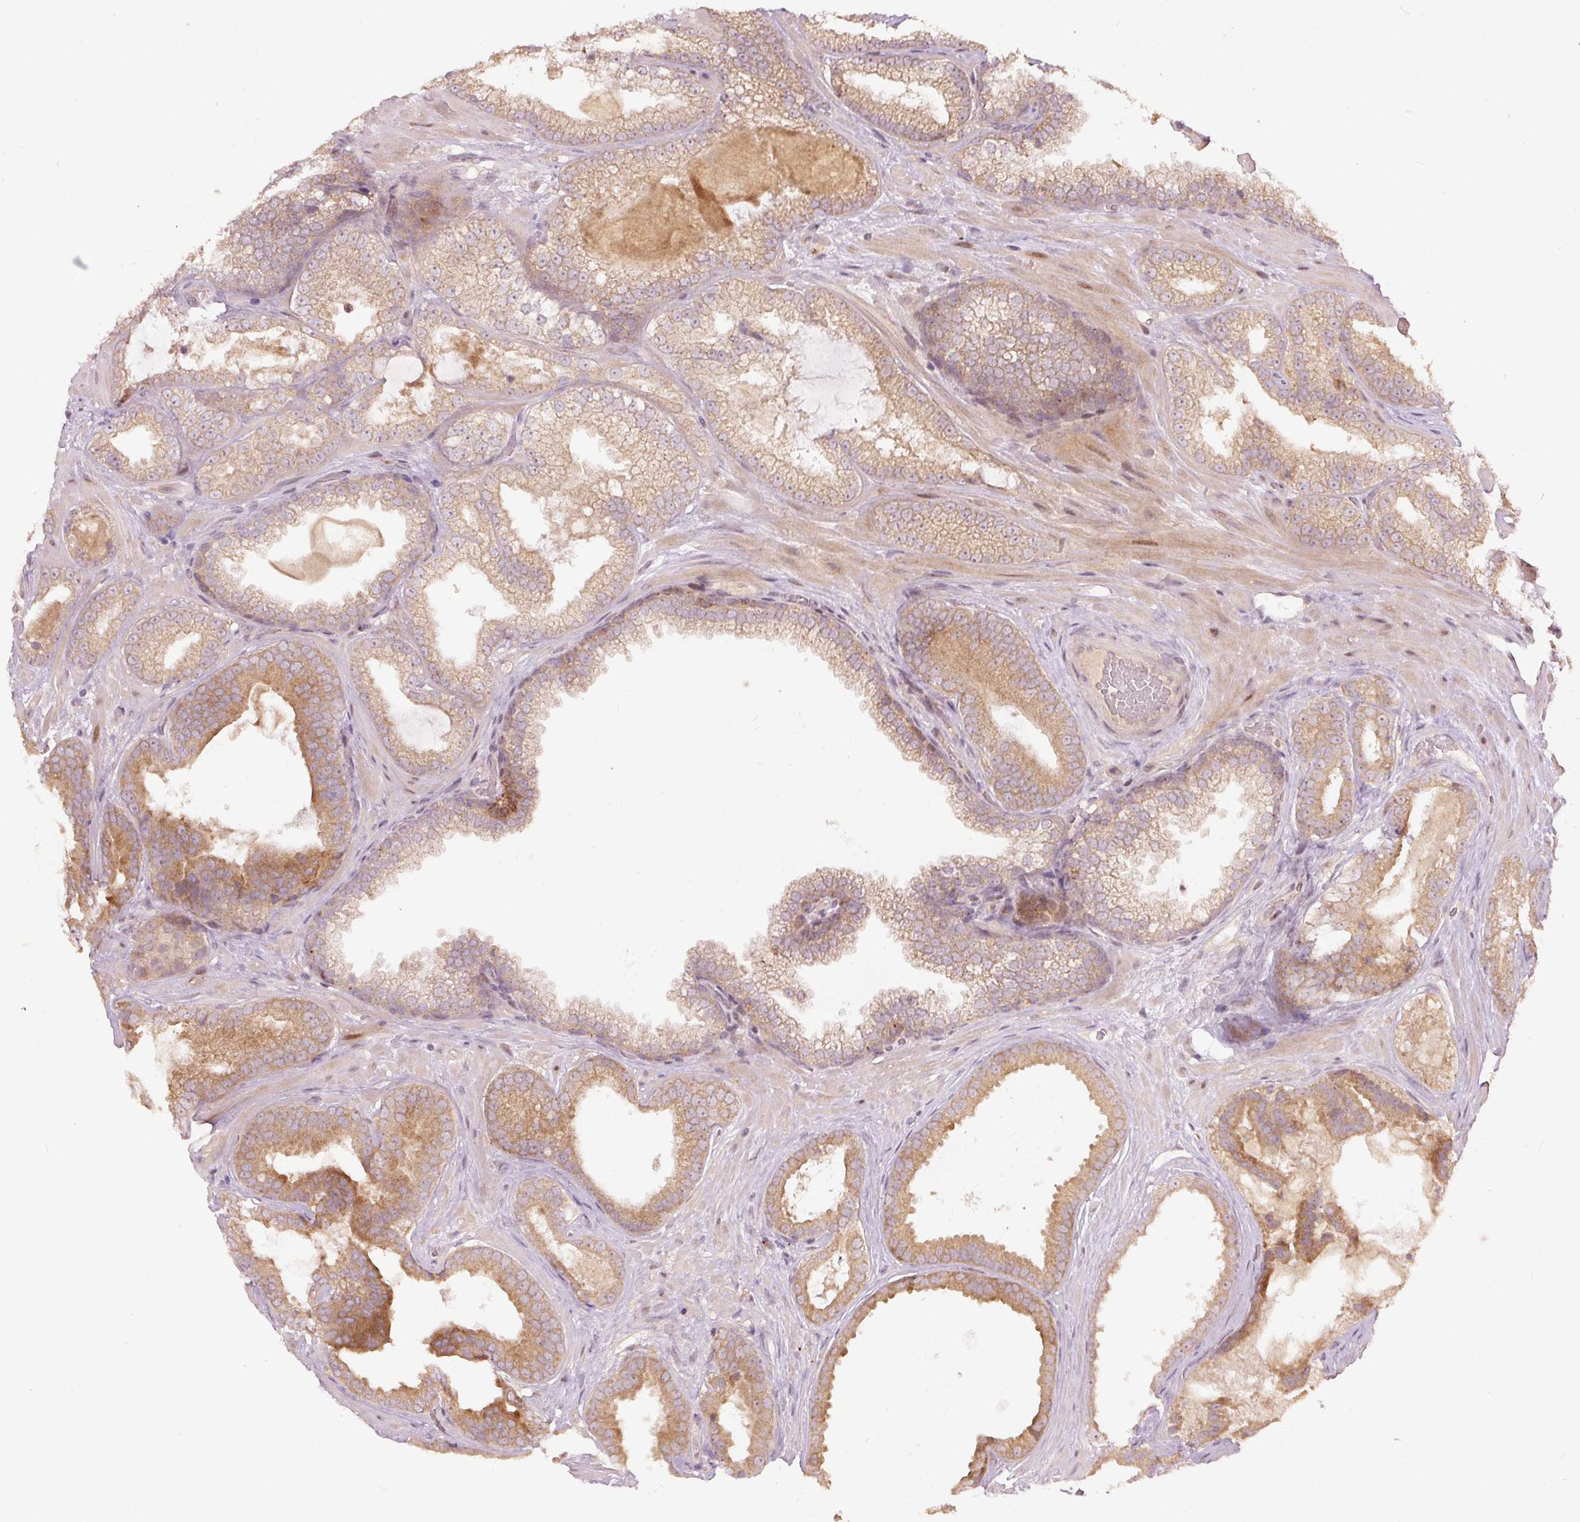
{"staining": {"intensity": "moderate", "quantity": ">75%", "location": "cytoplasmic/membranous"}, "tissue": "prostate cancer", "cell_type": "Tumor cells", "image_type": "cancer", "snomed": [{"axis": "morphology", "description": "Adenocarcinoma, Low grade"}, {"axis": "topography", "description": "Prostate"}], "caption": "Tumor cells demonstrate medium levels of moderate cytoplasmic/membranous staining in about >75% of cells in prostate cancer (low-grade adenocarcinoma). The protein of interest is shown in brown color, while the nuclei are stained blue.", "gene": "PCDHB1", "patient": {"sex": "male", "age": 57}}